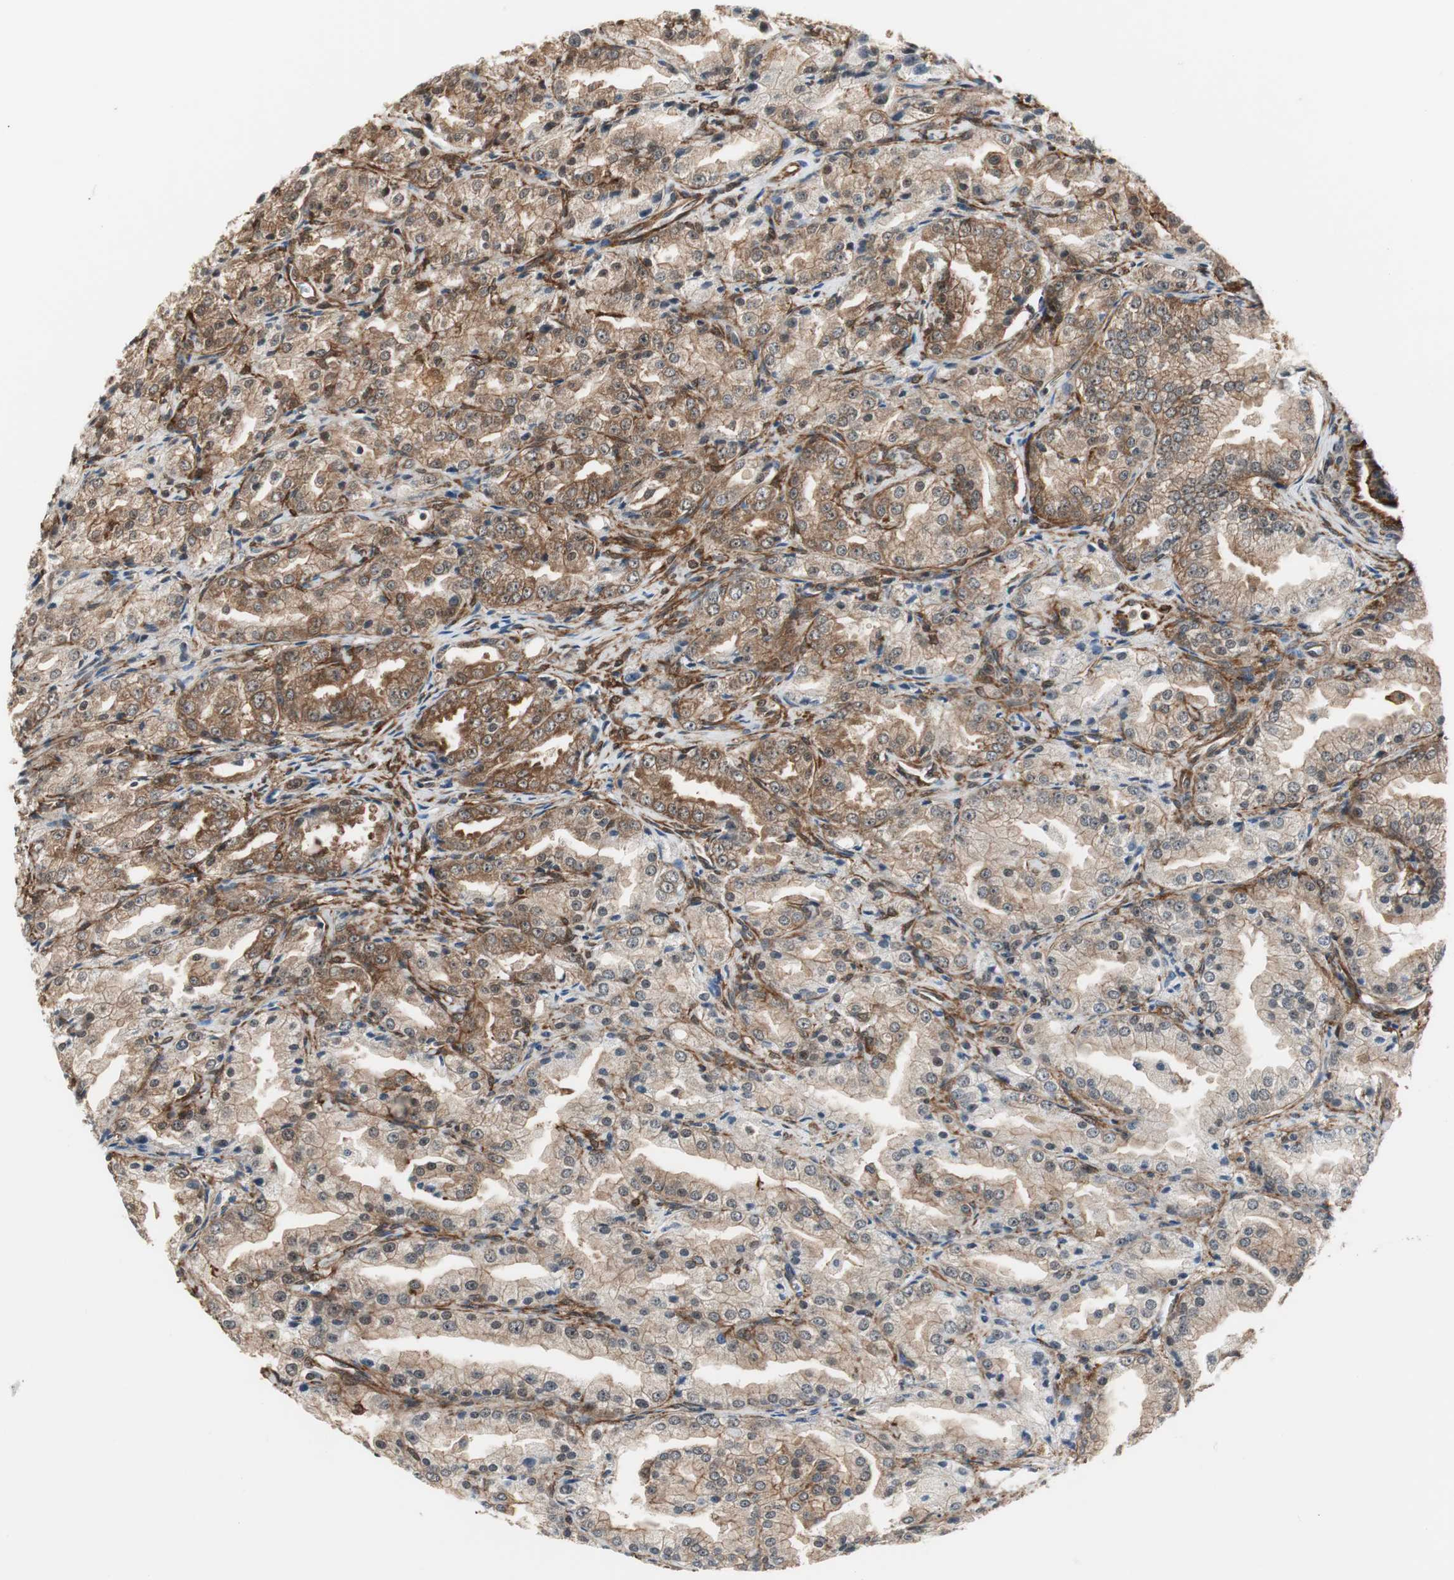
{"staining": {"intensity": "moderate", "quantity": ">75%", "location": "cytoplasmic/membranous"}, "tissue": "prostate cancer", "cell_type": "Tumor cells", "image_type": "cancer", "snomed": [{"axis": "morphology", "description": "Adenocarcinoma, High grade"}, {"axis": "topography", "description": "Prostate"}], "caption": "Human prostate cancer stained for a protein (brown) demonstrates moderate cytoplasmic/membranous positive expression in approximately >75% of tumor cells.", "gene": "PTPN11", "patient": {"sex": "male", "age": 61}}